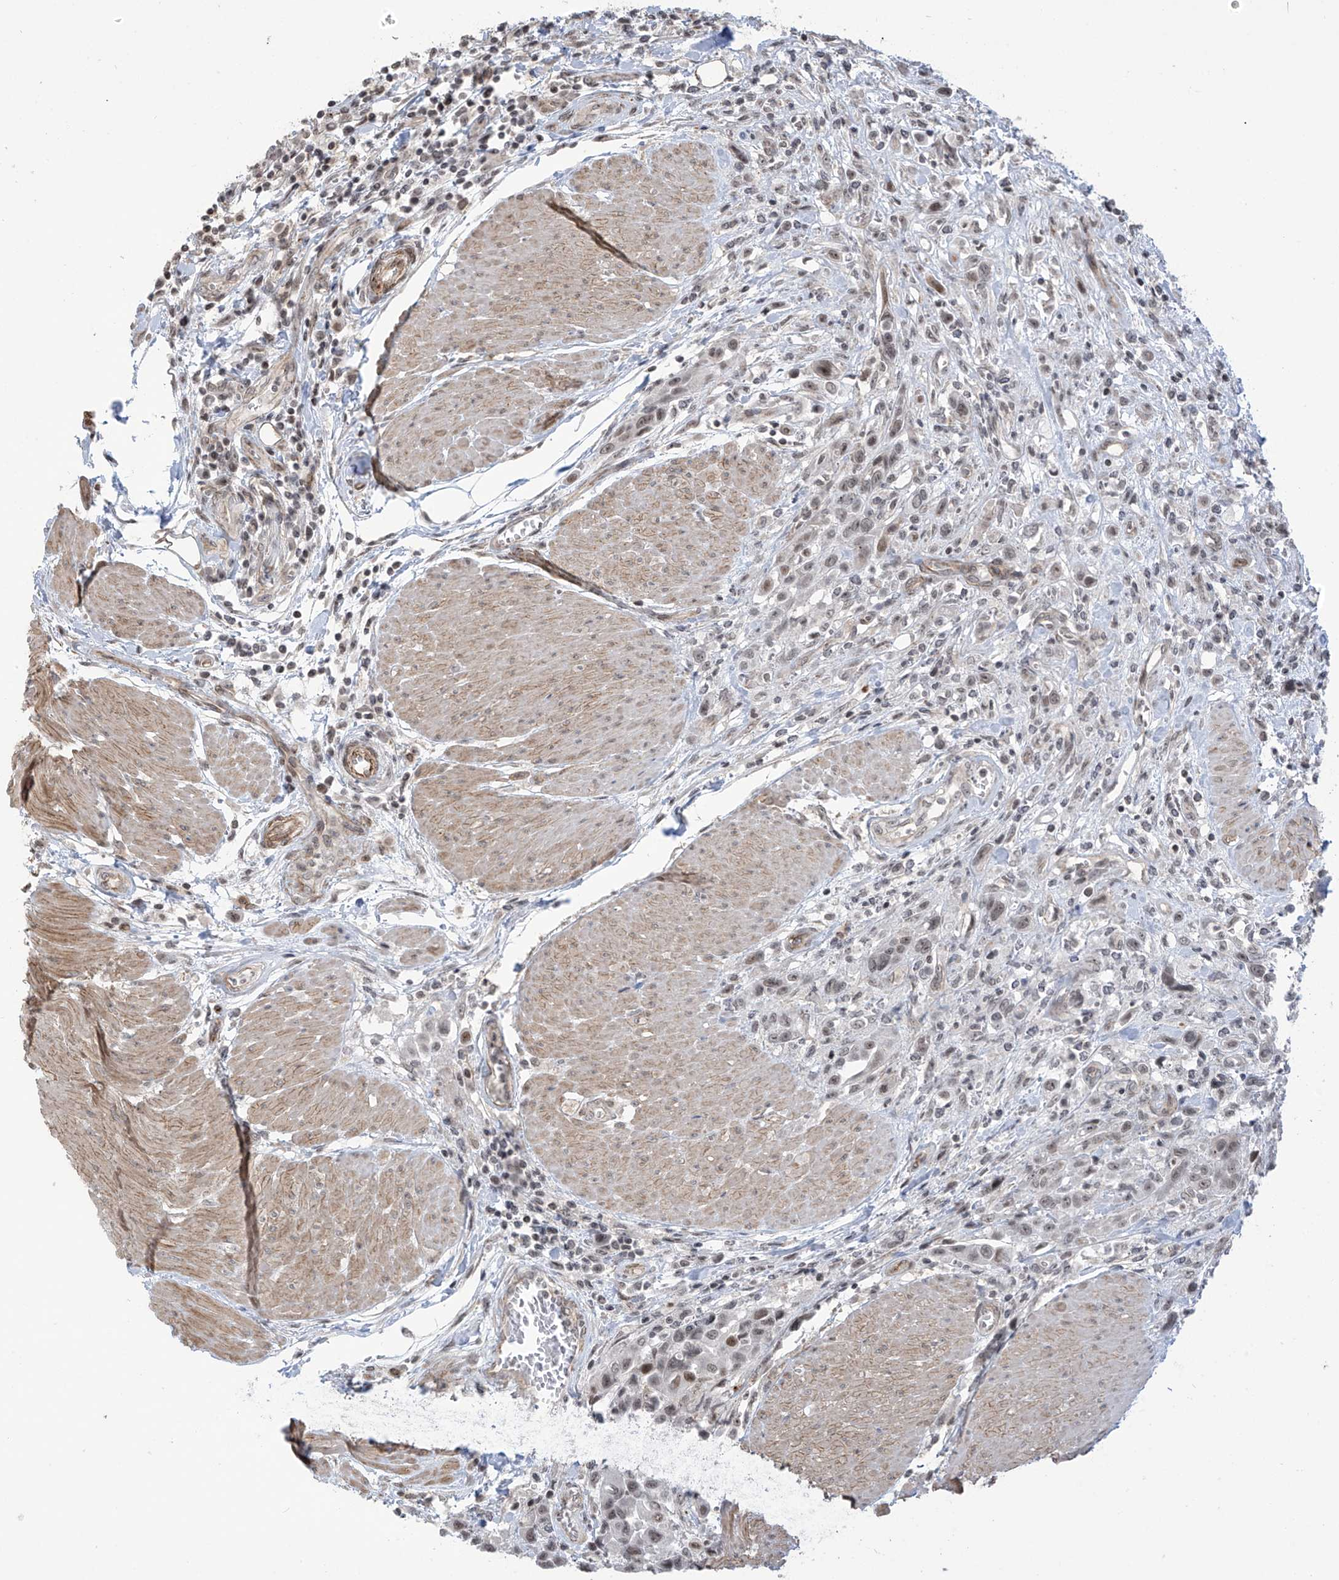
{"staining": {"intensity": "weak", "quantity": ">75%", "location": "nuclear"}, "tissue": "urothelial cancer", "cell_type": "Tumor cells", "image_type": "cancer", "snomed": [{"axis": "morphology", "description": "Urothelial carcinoma, High grade"}, {"axis": "topography", "description": "Urinary bladder"}], "caption": "A photomicrograph showing weak nuclear positivity in about >75% of tumor cells in urothelial carcinoma (high-grade), as visualized by brown immunohistochemical staining.", "gene": "METAP1D", "patient": {"sex": "male", "age": 50}}